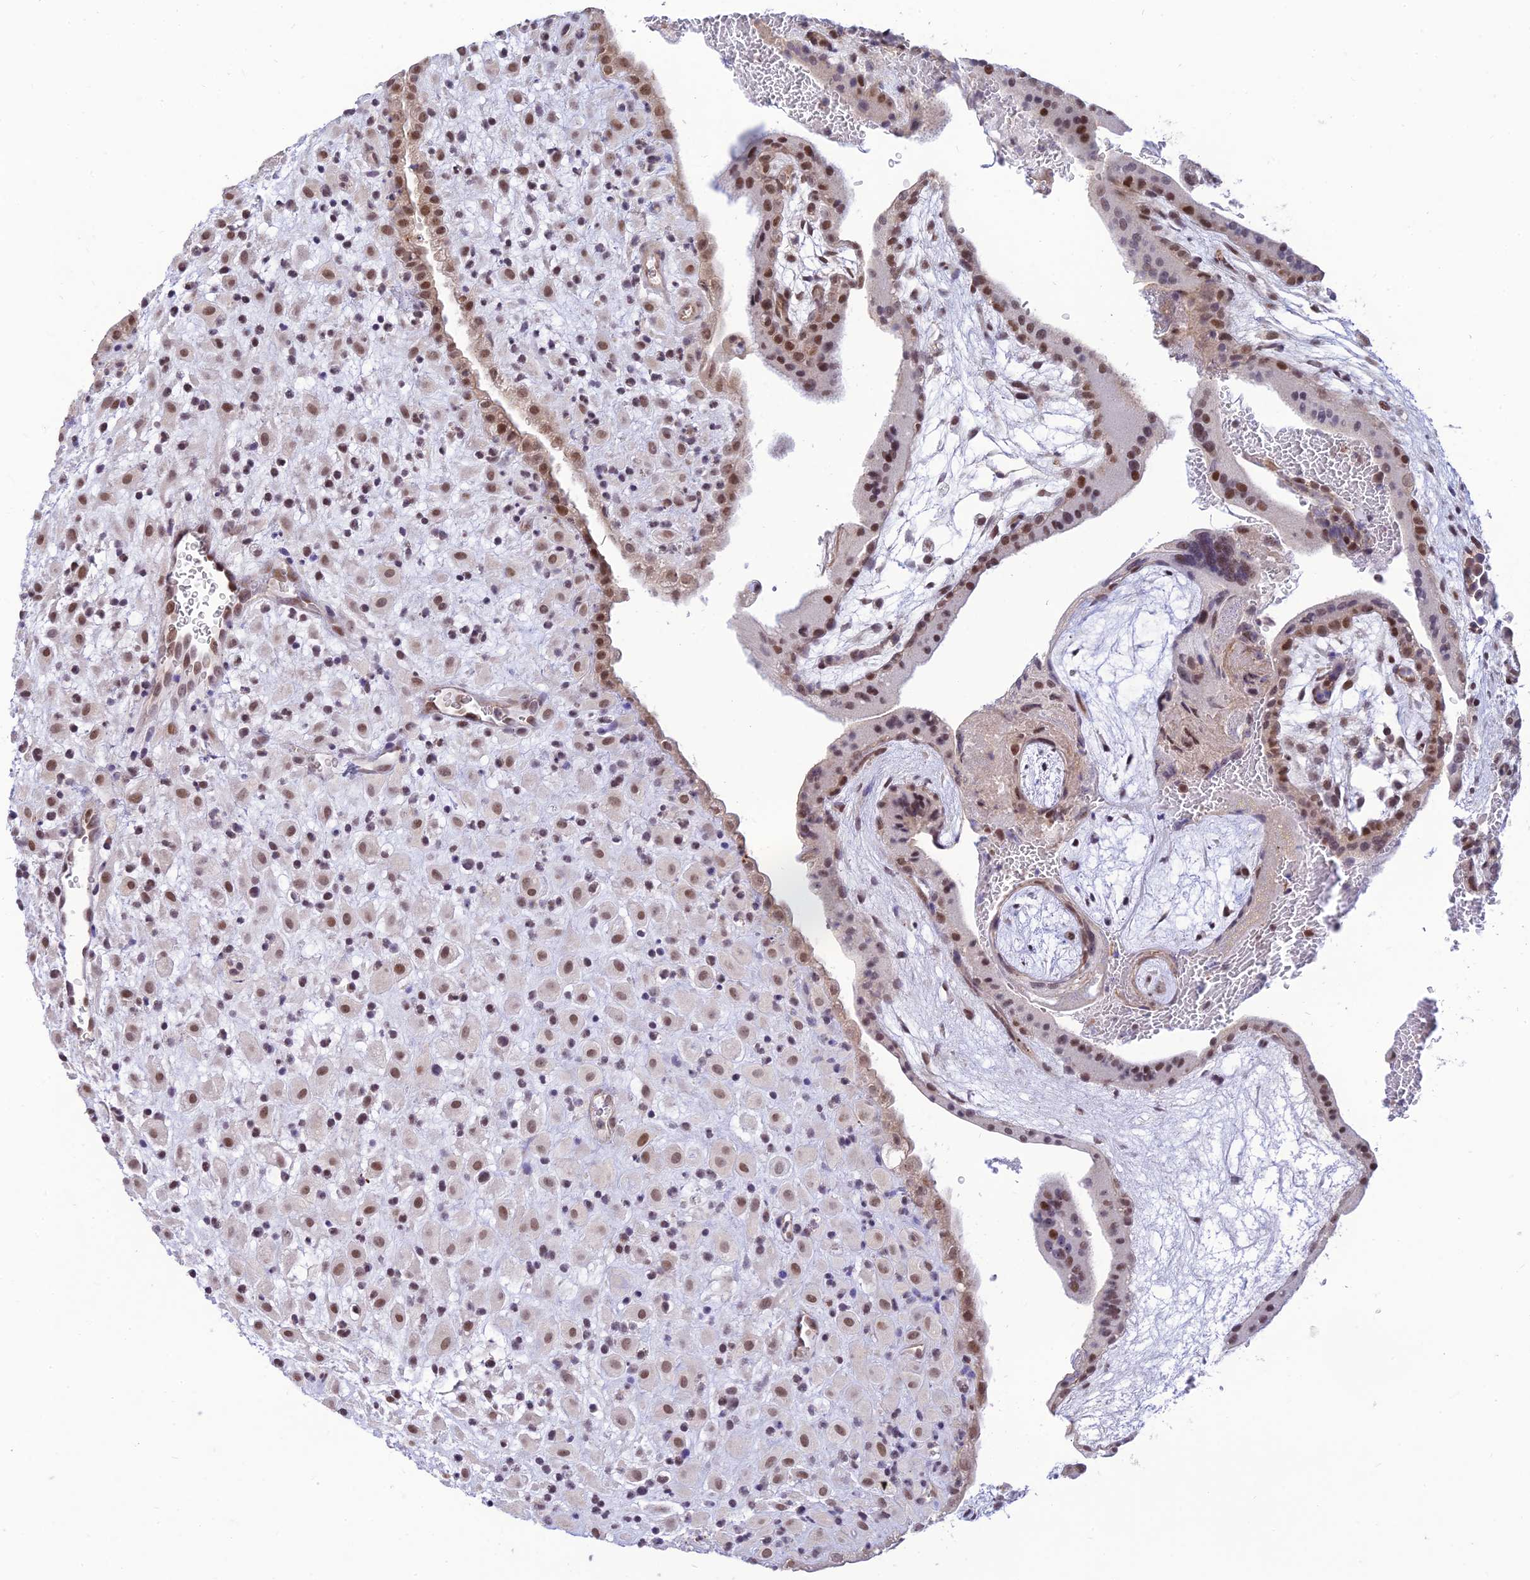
{"staining": {"intensity": "moderate", "quantity": ">75%", "location": "nuclear"}, "tissue": "placenta", "cell_type": "Decidual cells", "image_type": "normal", "snomed": [{"axis": "morphology", "description": "Normal tissue, NOS"}, {"axis": "topography", "description": "Placenta"}], "caption": "A brown stain shows moderate nuclear positivity of a protein in decidual cells of normal placenta. (DAB (3,3'-diaminobenzidine) IHC with brightfield microscopy, high magnification).", "gene": "MICOS13", "patient": {"sex": "female", "age": 35}}